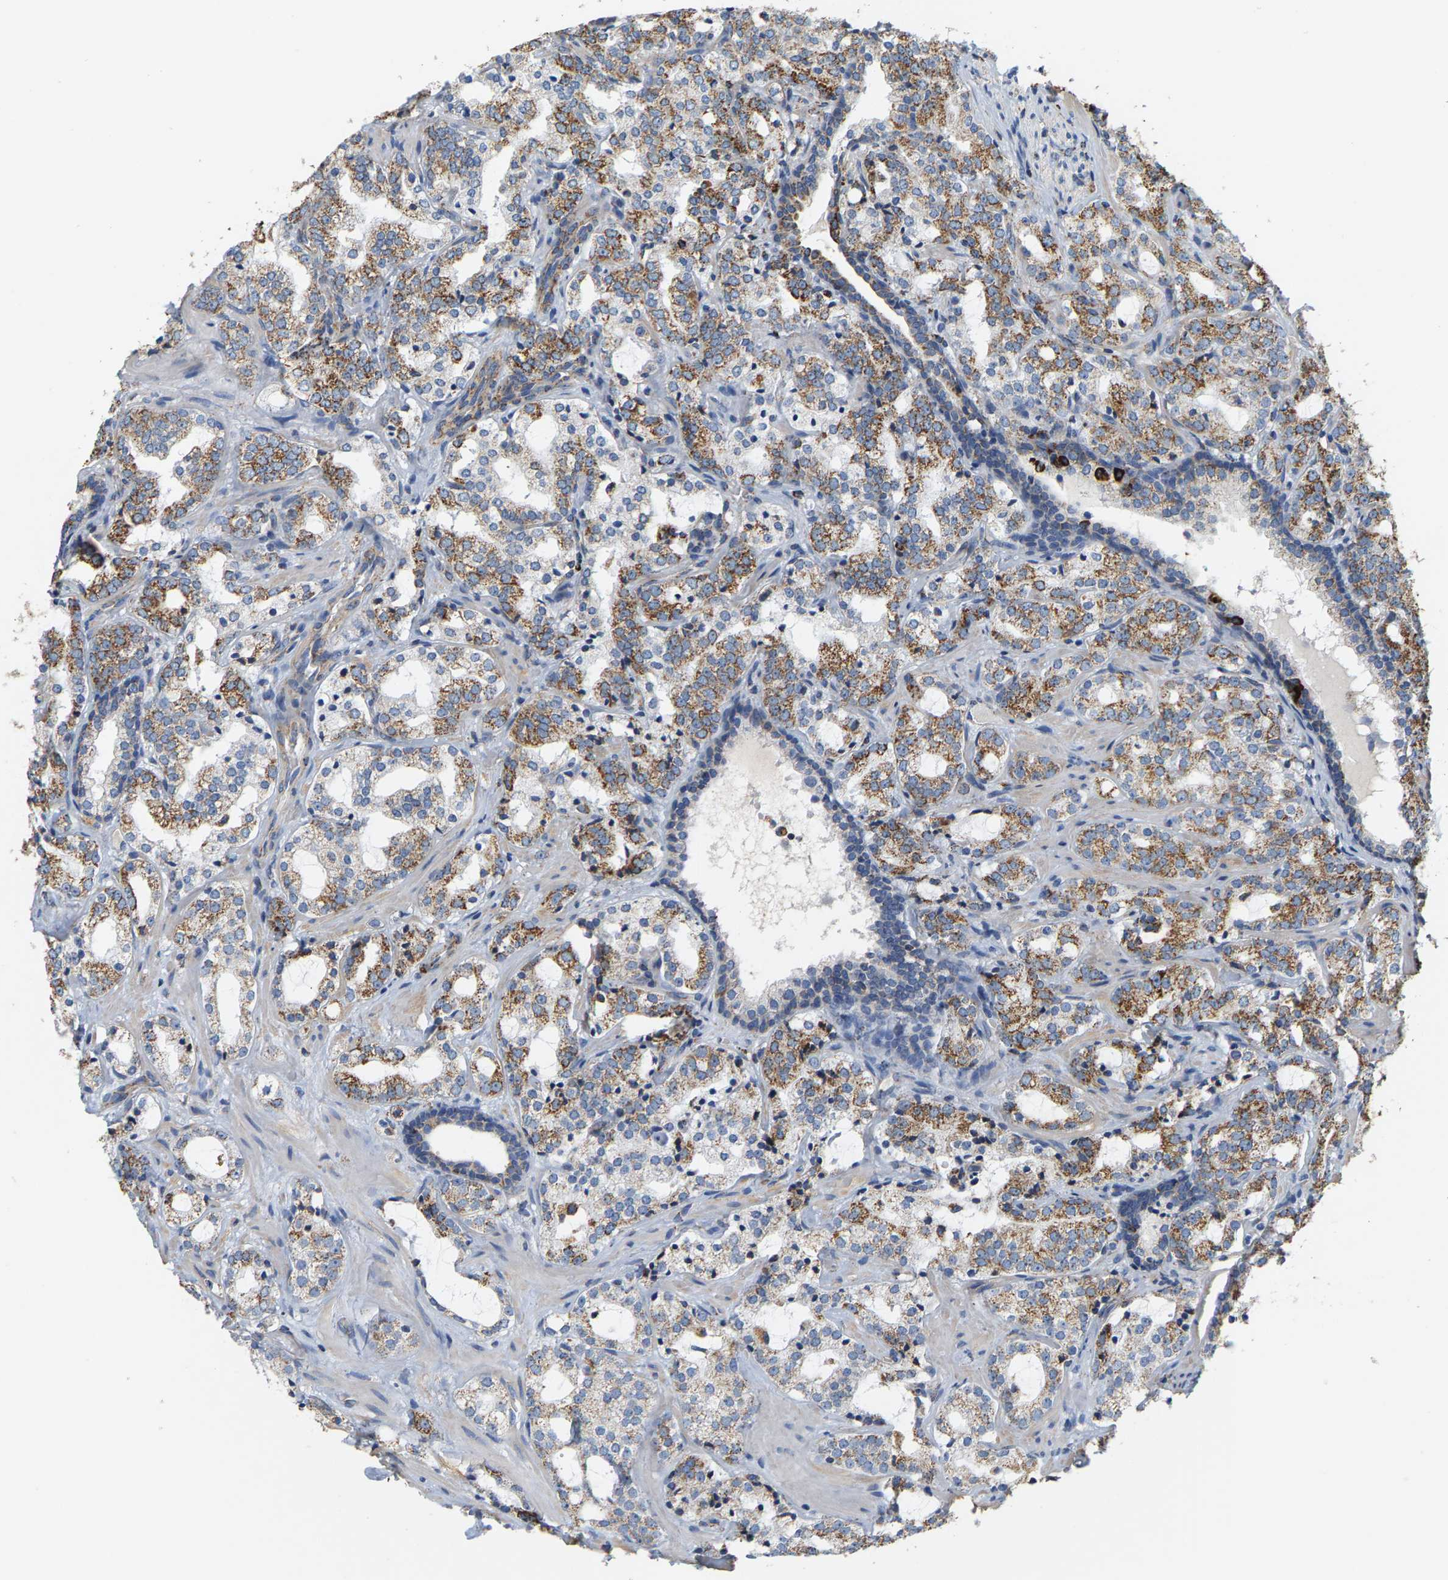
{"staining": {"intensity": "moderate", "quantity": ">75%", "location": "cytoplasmic/membranous"}, "tissue": "prostate cancer", "cell_type": "Tumor cells", "image_type": "cancer", "snomed": [{"axis": "morphology", "description": "Adenocarcinoma, High grade"}, {"axis": "topography", "description": "Prostate"}], "caption": "A micrograph of high-grade adenocarcinoma (prostate) stained for a protein exhibits moderate cytoplasmic/membranous brown staining in tumor cells.", "gene": "SHMT2", "patient": {"sex": "male", "age": 64}}